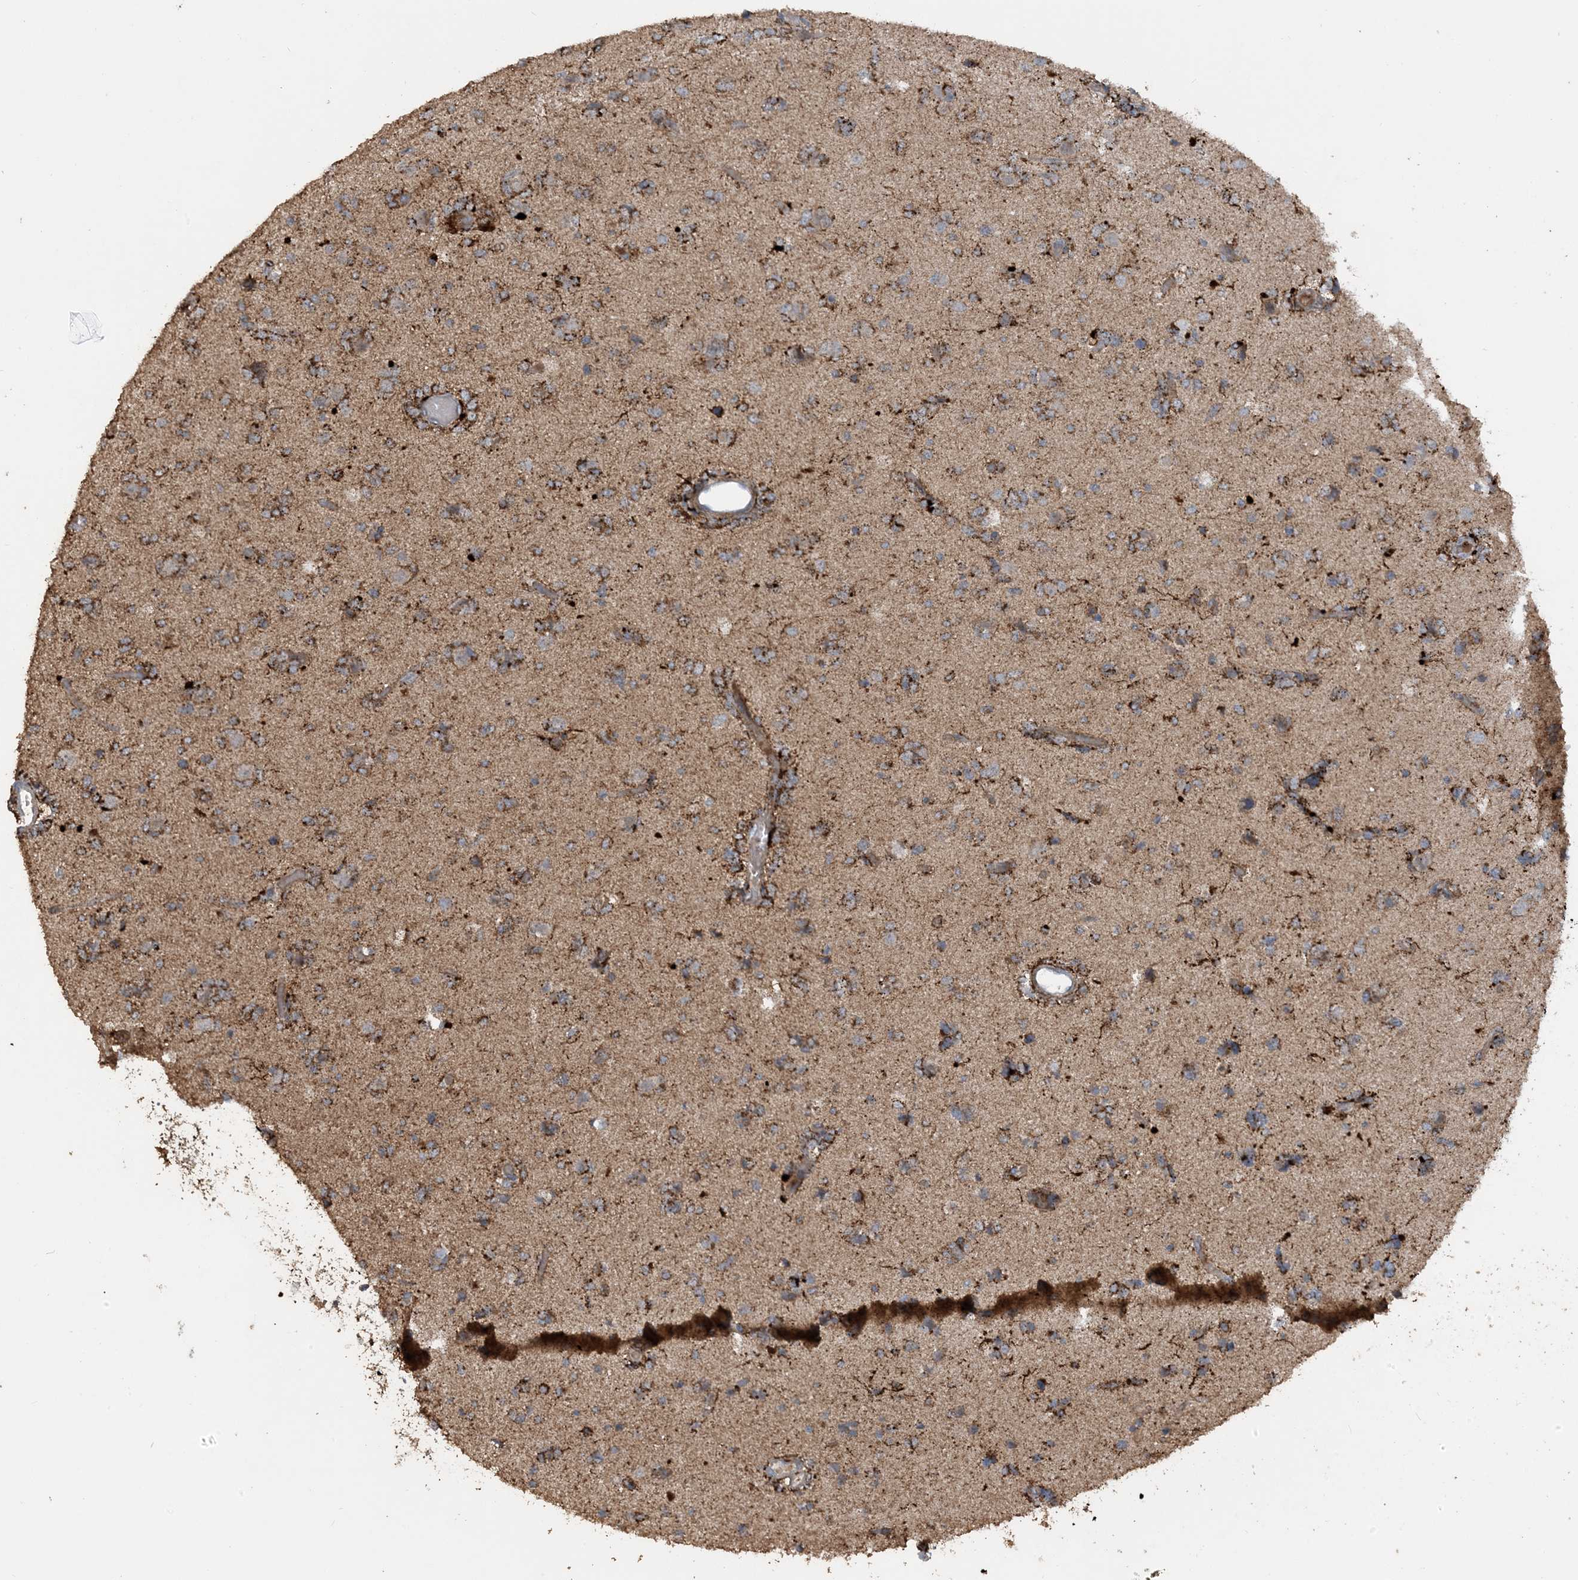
{"staining": {"intensity": "moderate", "quantity": ">75%", "location": "cytoplasmic/membranous"}, "tissue": "glioma", "cell_type": "Tumor cells", "image_type": "cancer", "snomed": [{"axis": "morphology", "description": "Glioma, malignant, High grade"}, {"axis": "topography", "description": "Brain"}], "caption": "Glioma stained with DAB immunohistochemistry (IHC) displays medium levels of moderate cytoplasmic/membranous staining in approximately >75% of tumor cells.", "gene": "SFMBT2", "patient": {"sex": "female", "age": 59}}